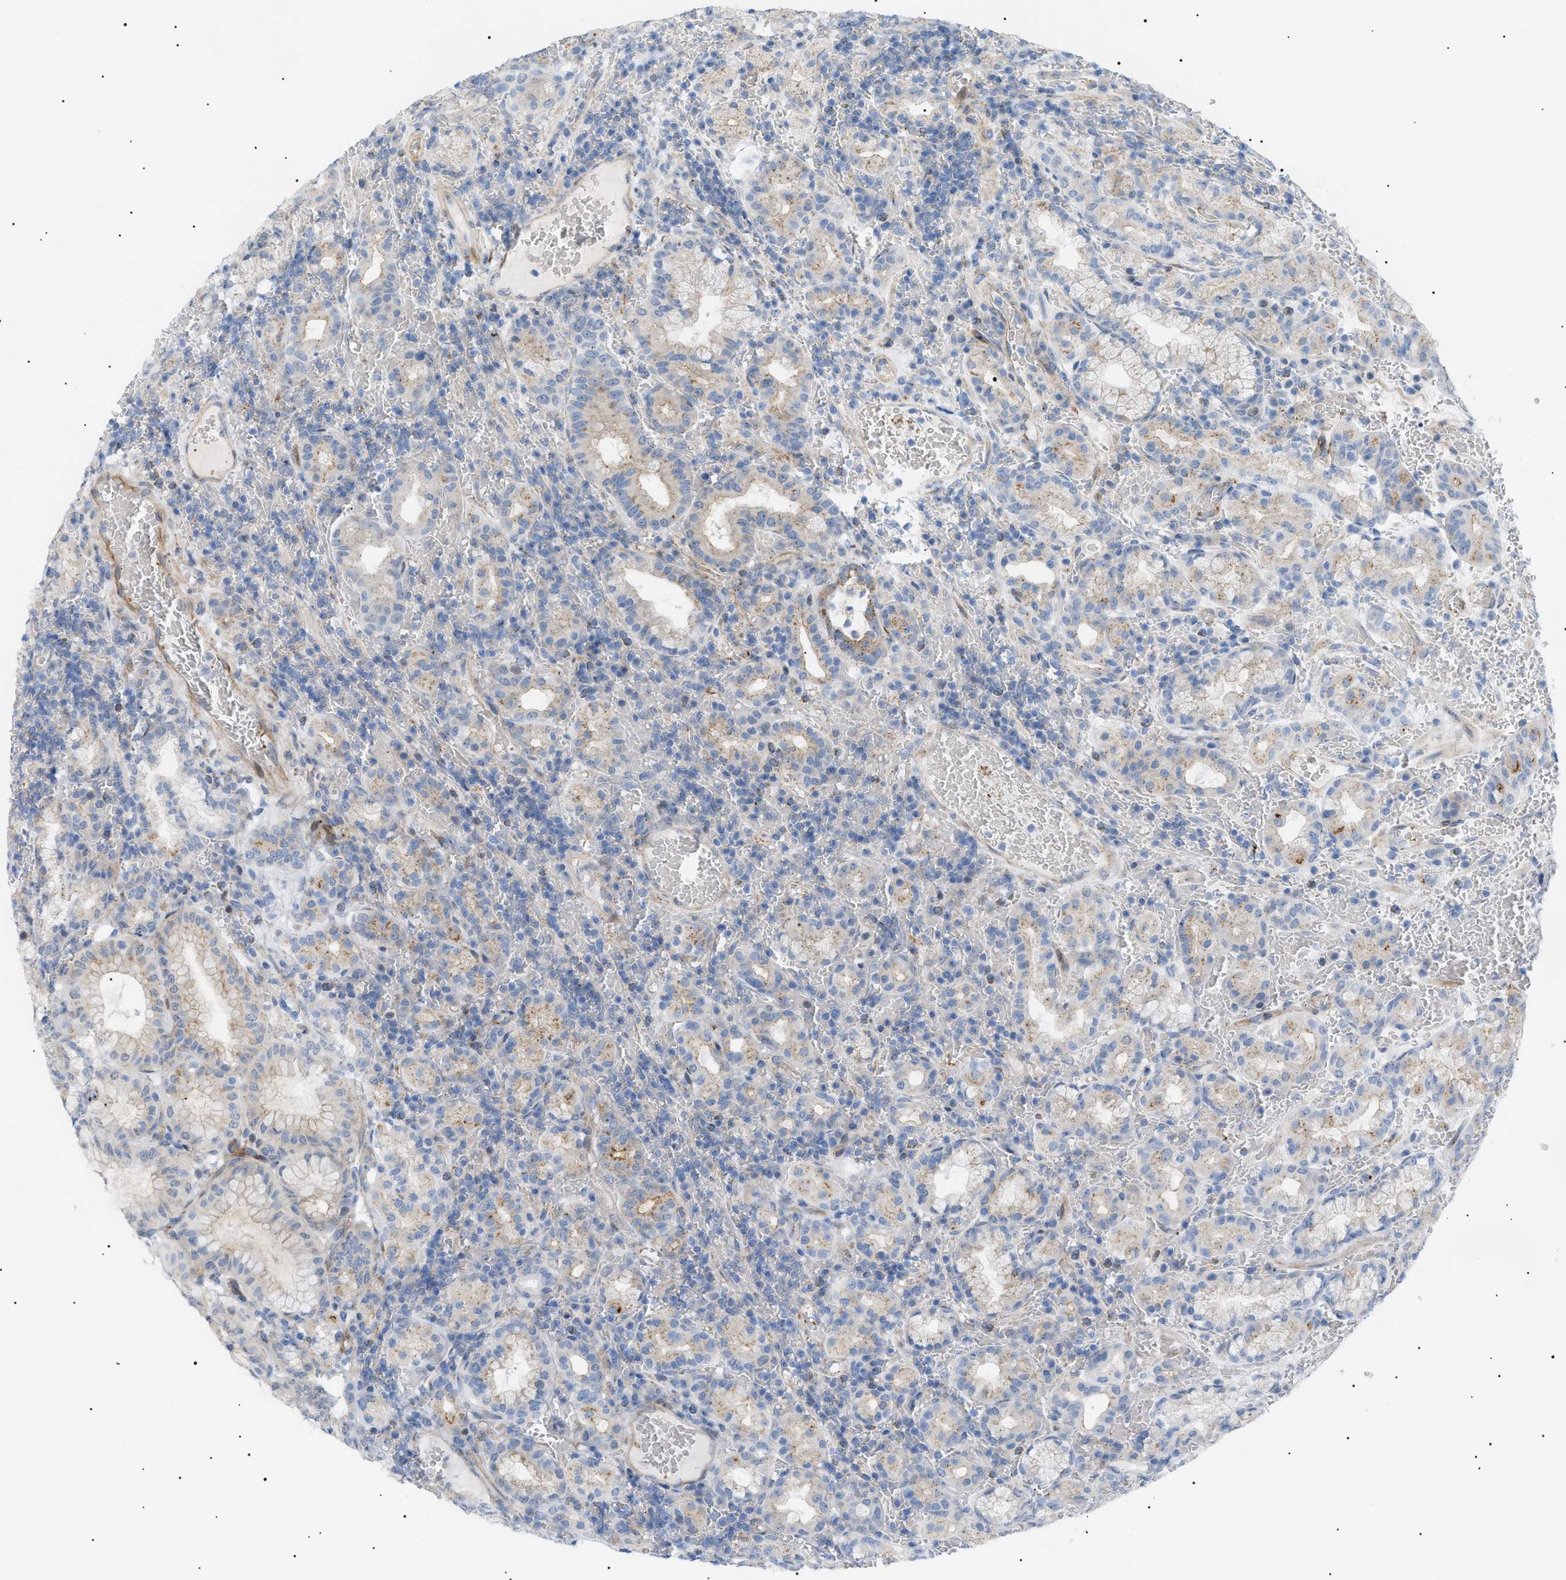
{"staining": {"intensity": "moderate", "quantity": ">75%", "location": "cytoplasmic/membranous"}, "tissue": "stomach", "cell_type": "Glandular cells", "image_type": "normal", "snomed": [{"axis": "morphology", "description": "Normal tissue, NOS"}, {"axis": "morphology", "description": "Carcinoid, malignant, NOS"}, {"axis": "topography", "description": "Stomach, upper"}], "caption": "Glandular cells exhibit medium levels of moderate cytoplasmic/membranous expression in about >75% of cells in normal stomach.", "gene": "SFXN5", "patient": {"sex": "male", "age": 39}}